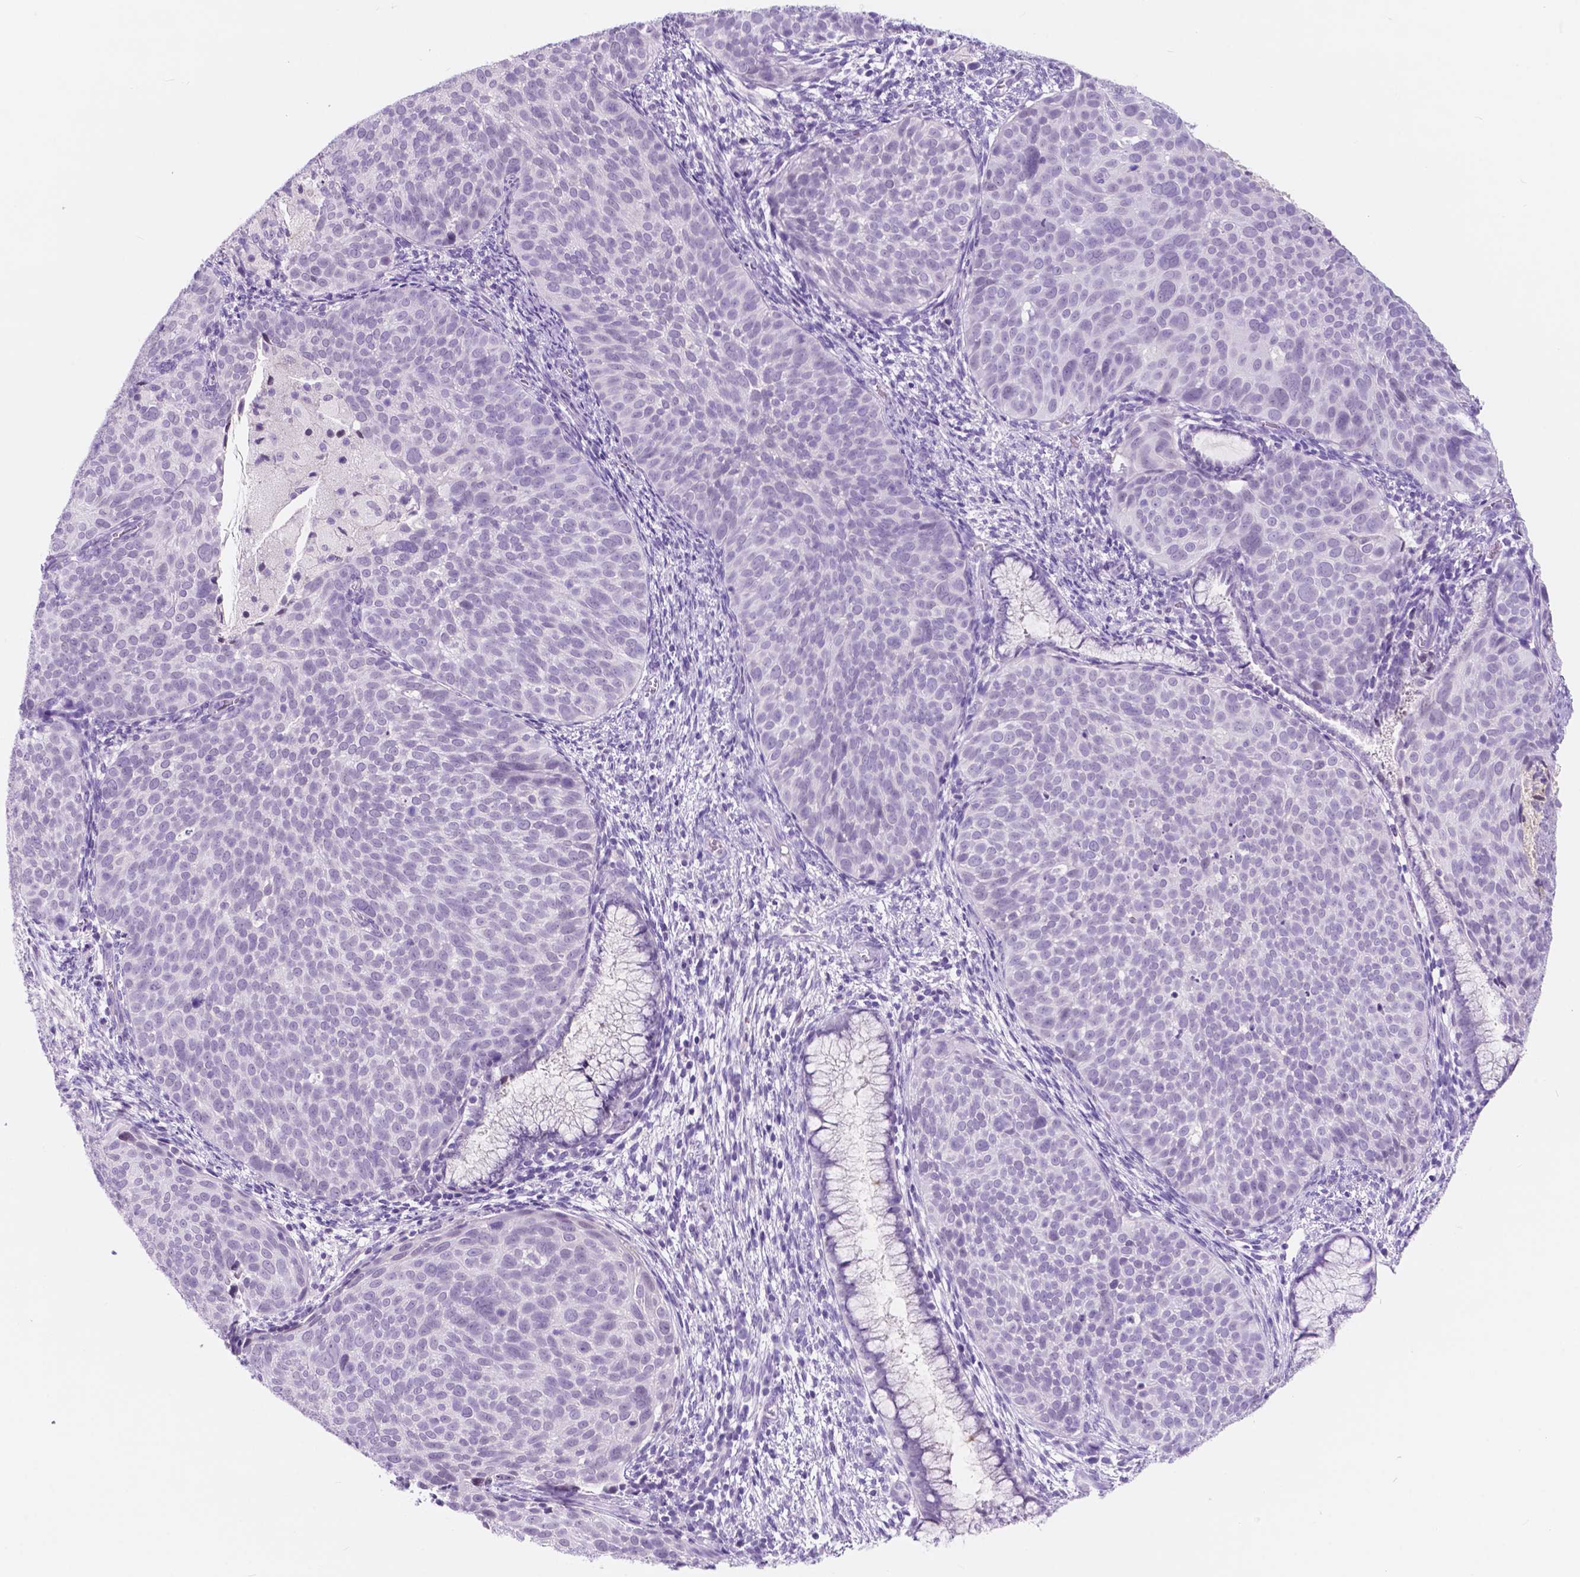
{"staining": {"intensity": "negative", "quantity": "none", "location": "none"}, "tissue": "cervical cancer", "cell_type": "Tumor cells", "image_type": "cancer", "snomed": [{"axis": "morphology", "description": "Squamous cell carcinoma, NOS"}, {"axis": "topography", "description": "Cervix"}], "caption": "Protein analysis of cervical cancer shows no significant positivity in tumor cells. Nuclei are stained in blue.", "gene": "CUZD1", "patient": {"sex": "female", "age": 39}}